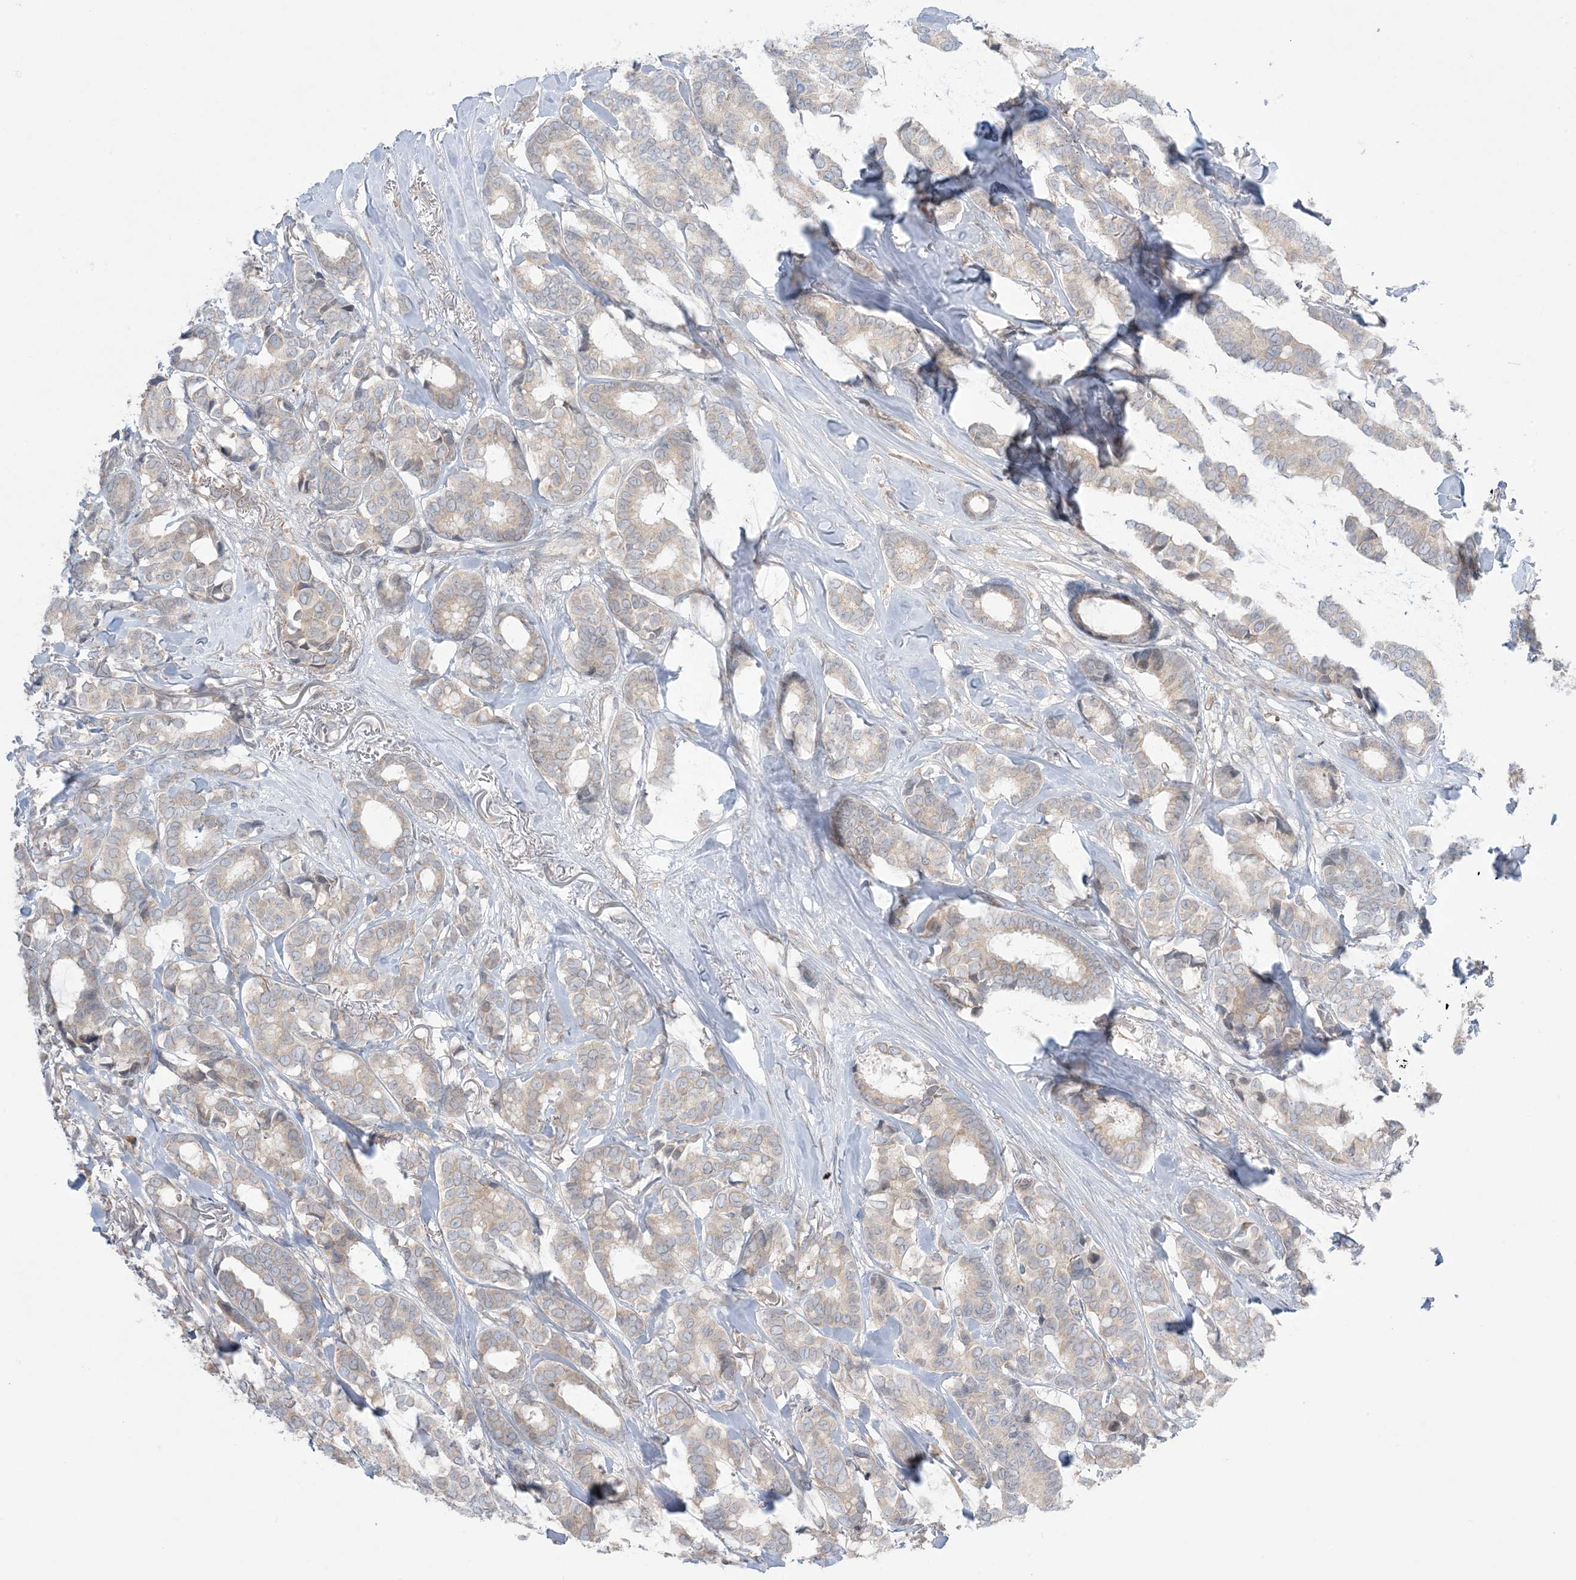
{"staining": {"intensity": "weak", "quantity": "<25%", "location": "cytoplasmic/membranous"}, "tissue": "breast cancer", "cell_type": "Tumor cells", "image_type": "cancer", "snomed": [{"axis": "morphology", "description": "Duct carcinoma"}, {"axis": "topography", "description": "Breast"}], "caption": "Breast cancer was stained to show a protein in brown. There is no significant expression in tumor cells. (Brightfield microscopy of DAB (3,3'-diaminobenzidine) IHC at high magnification).", "gene": "MMGT1", "patient": {"sex": "female", "age": 87}}